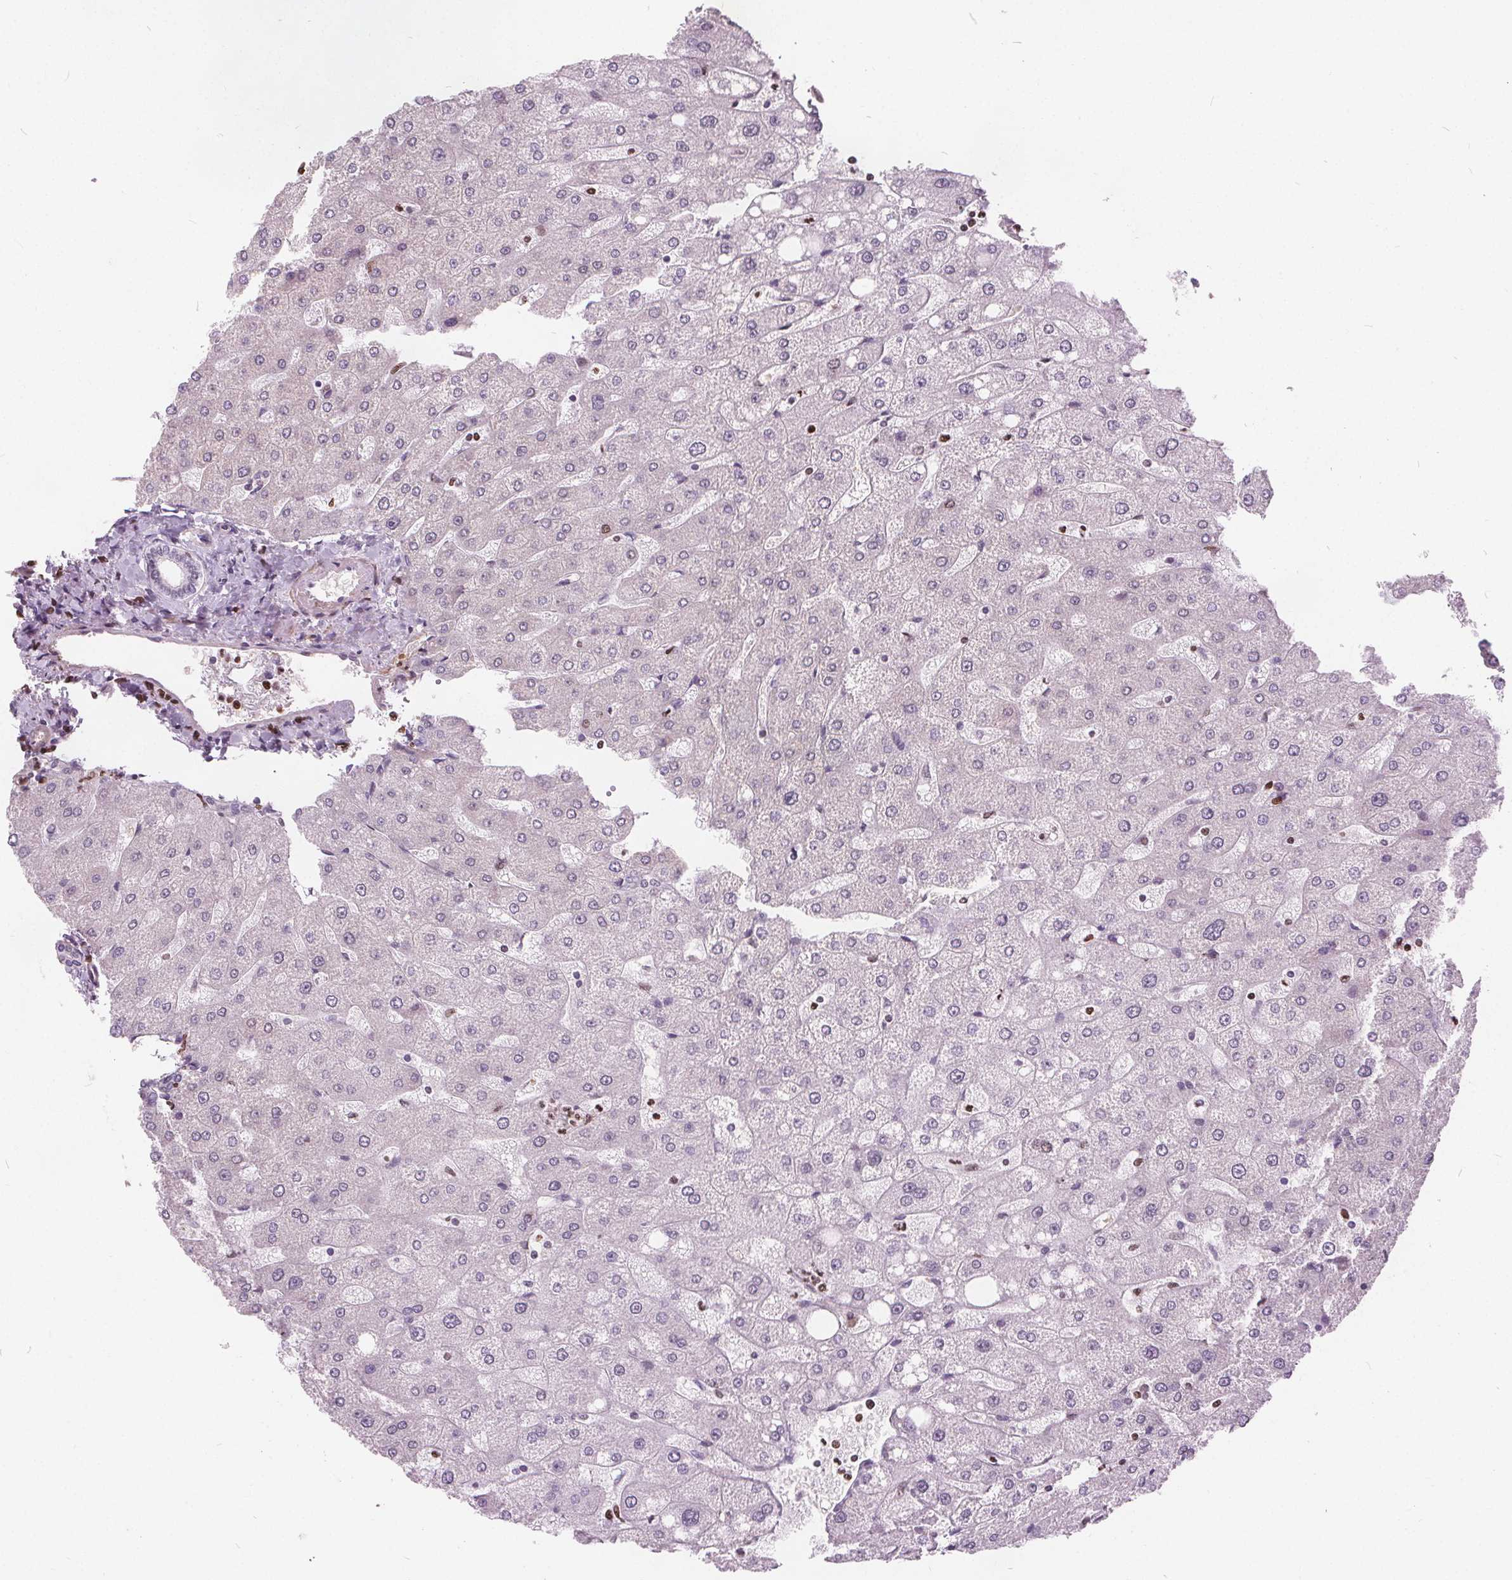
{"staining": {"intensity": "negative", "quantity": "none", "location": "none"}, "tissue": "liver", "cell_type": "Cholangiocytes", "image_type": "normal", "snomed": [{"axis": "morphology", "description": "Normal tissue, NOS"}, {"axis": "topography", "description": "Liver"}], "caption": "Immunohistochemical staining of benign liver exhibits no significant staining in cholangiocytes.", "gene": "ISLR2", "patient": {"sex": "male", "age": 67}}